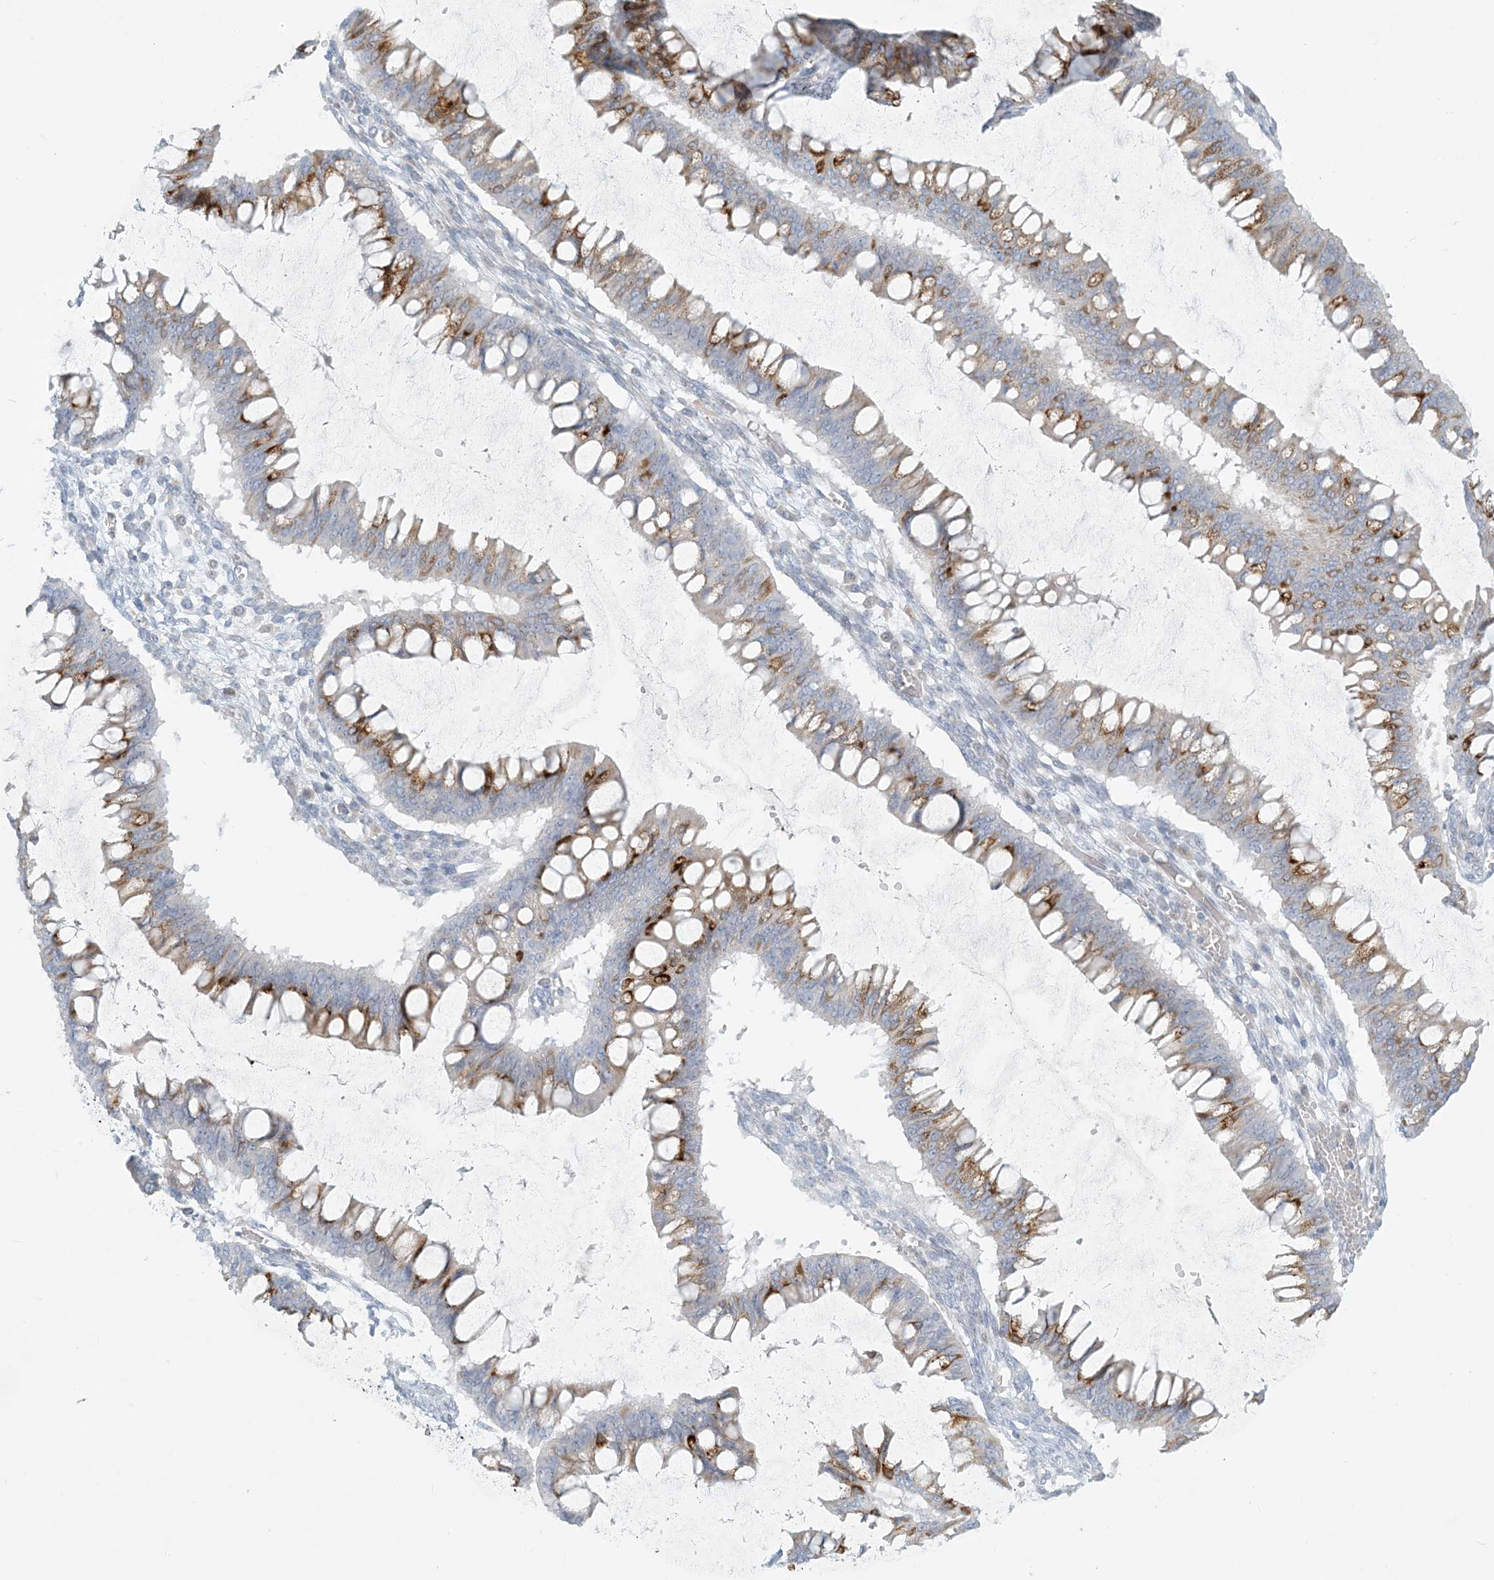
{"staining": {"intensity": "moderate", "quantity": "25%-75%", "location": "cytoplasmic/membranous"}, "tissue": "ovarian cancer", "cell_type": "Tumor cells", "image_type": "cancer", "snomed": [{"axis": "morphology", "description": "Cystadenocarcinoma, mucinous, NOS"}, {"axis": "topography", "description": "Ovary"}], "caption": "IHC (DAB) staining of ovarian mucinous cystadenocarcinoma shows moderate cytoplasmic/membranous protein staining in about 25%-75% of tumor cells.", "gene": "ZNF385D", "patient": {"sex": "female", "age": 73}}